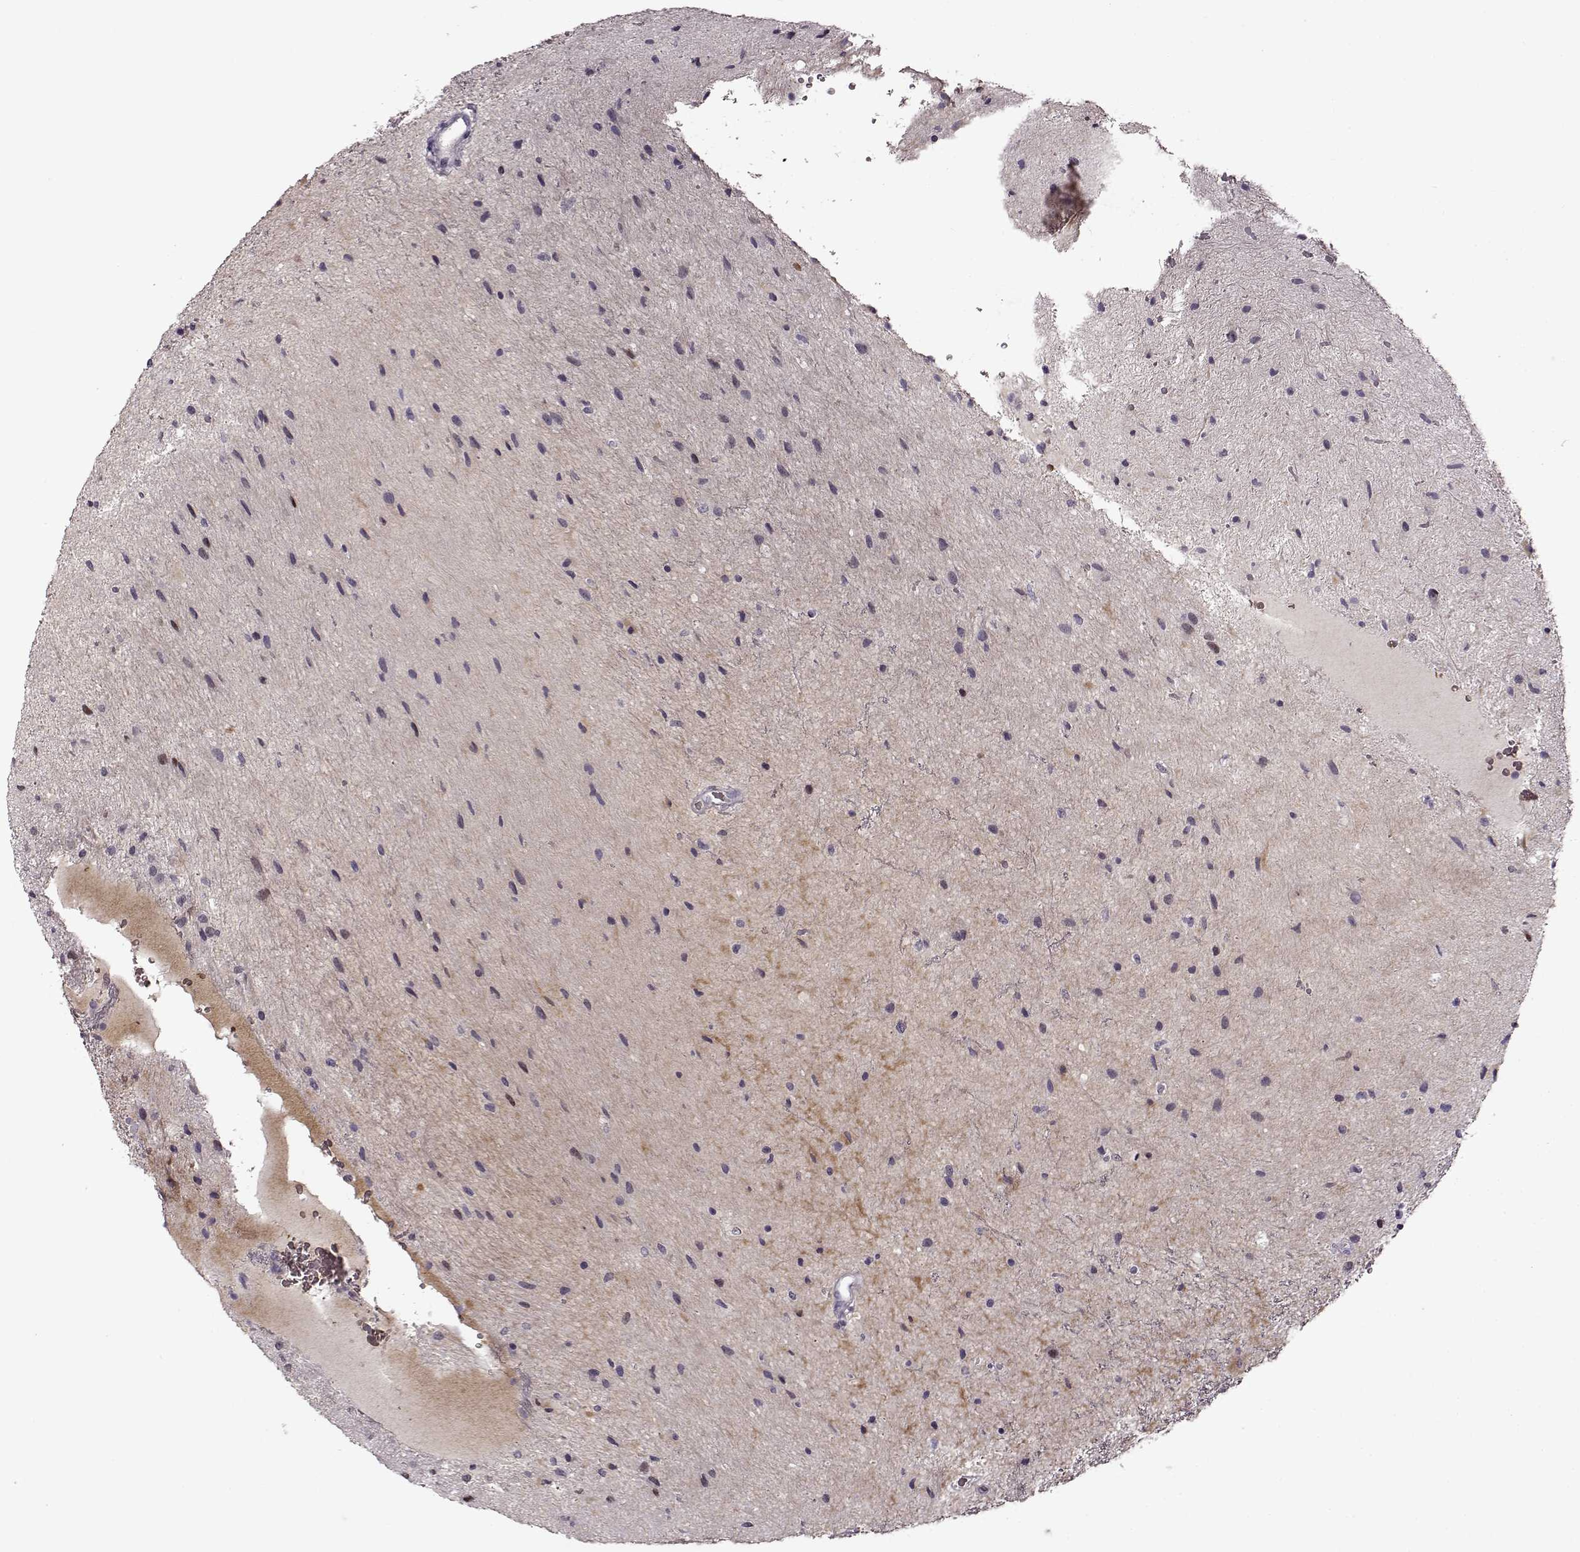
{"staining": {"intensity": "negative", "quantity": "none", "location": "none"}, "tissue": "glioma", "cell_type": "Tumor cells", "image_type": "cancer", "snomed": [{"axis": "morphology", "description": "Glioma, malignant, Low grade"}, {"axis": "topography", "description": "Cerebellum"}], "caption": "An immunohistochemistry (IHC) histopathology image of low-grade glioma (malignant) is shown. There is no staining in tumor cells of low-grade glioma (malignant).", "gene": "CNGA3", "patient": {"sex": "female", "age": 14}}